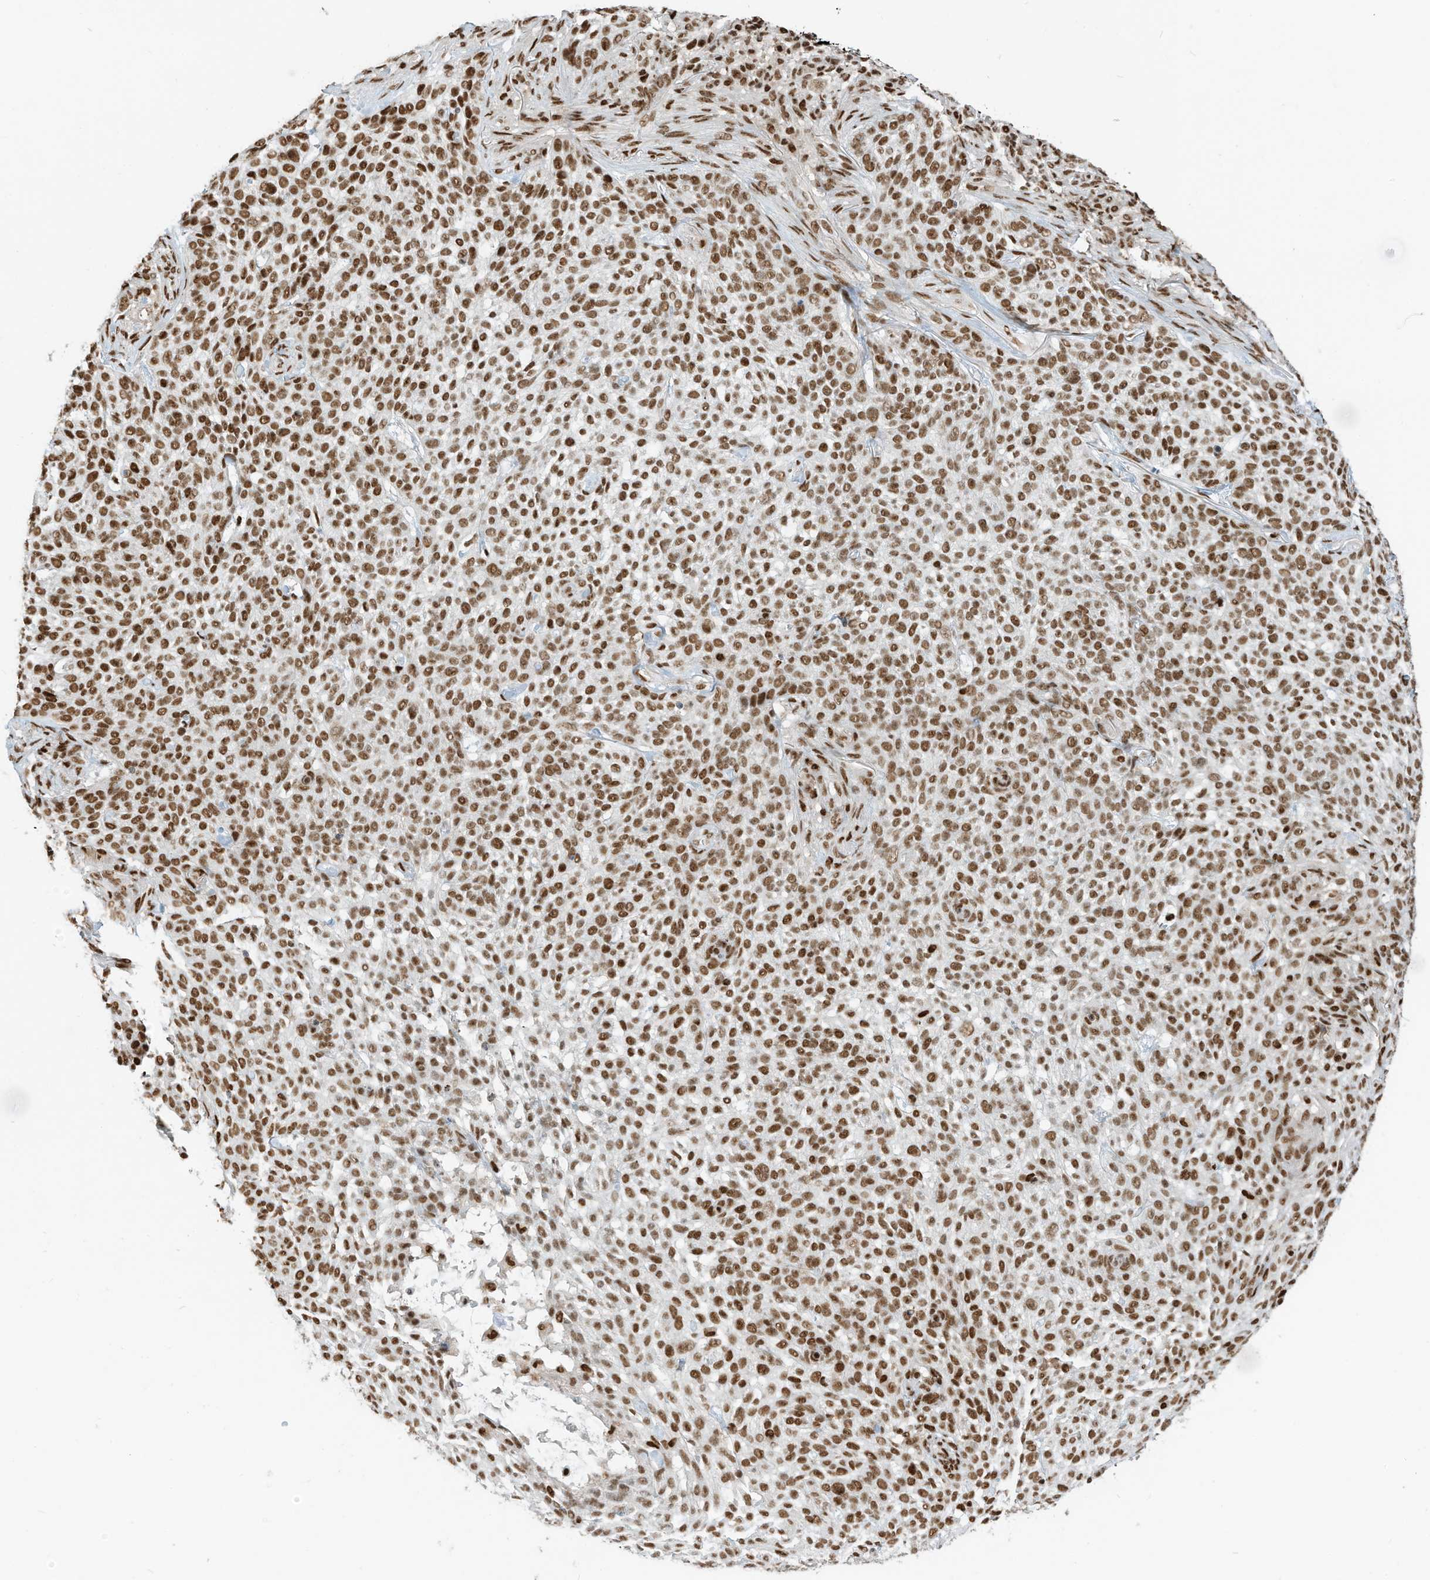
{"staining": {"intensity": "moderate", "quantity": ">75%", "location": "nuclear"}, "tissue": "skin cancer", "cell_type": "Tumor cells", "image_type": "cancer", "snomed": [{"axis": "morphology", "description": "Basal cell carcinoma"}, {"axis": "topography", "description": "Skin"}], "caption": "This is an image of IHC staining of skin basal cell carcinoma, which shows moderate staining in the nuclear of tumor cells.", "gene": "SAMD15", "patient": {"sex": "female", "age": 64}}